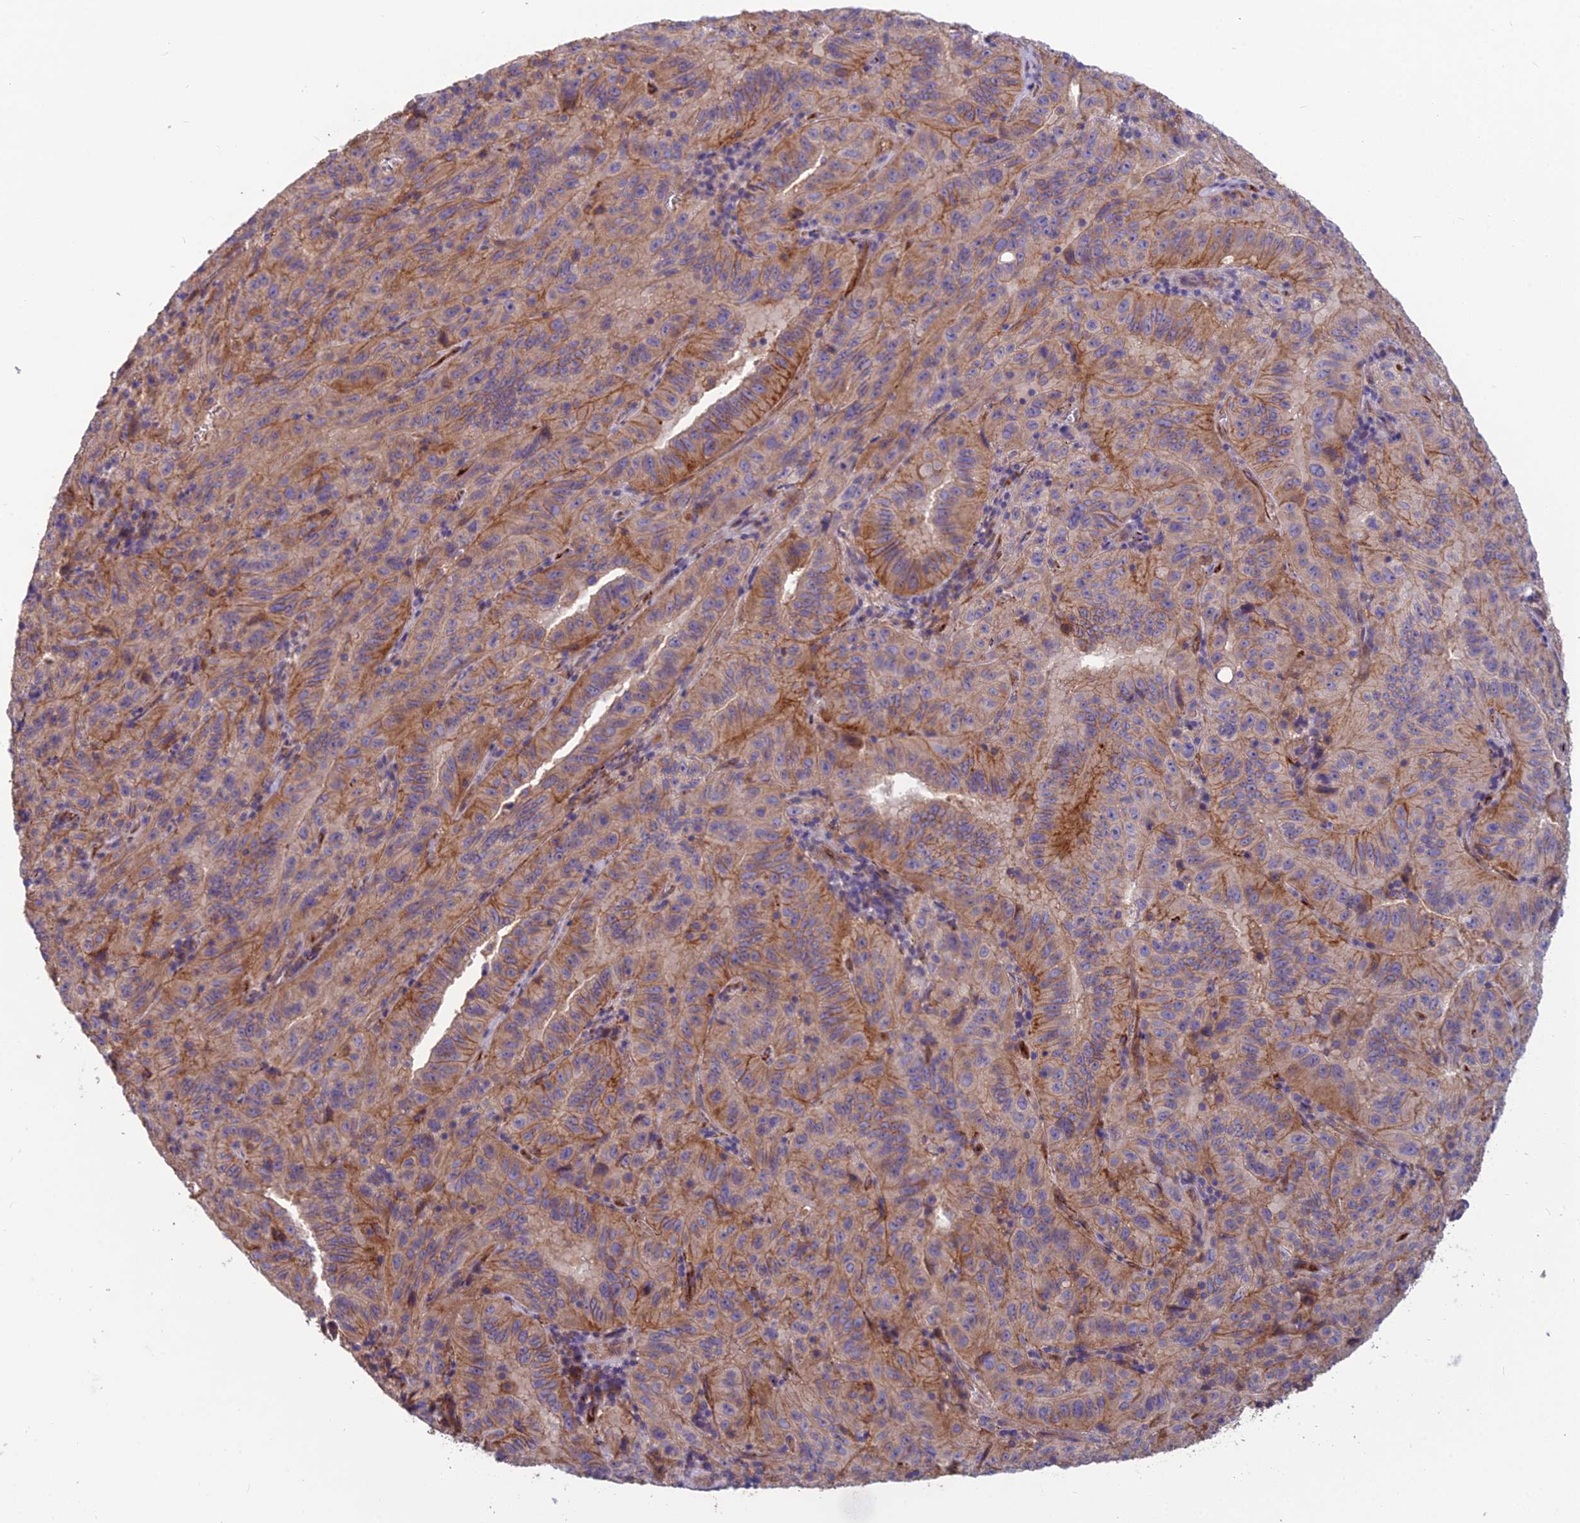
{"staining": {"intensity": "moderate", "quantity": ">75%", "location": "cytoplasmic/membranous"}, "tissue": "pancreatic cancer", "cell_type": "Tumor cells", "image_type": "cancer", "snomed": [{"axis": "morphology", "description": "Adenocarcinoma, NOS"}, {"axis": "topography", "description": "Pancreas"}], "caption": "This image shows IHC staining of human pancreatic cancer (adenocarcinoma), with medium moderate cytoplasmic/membranous positivity in about >75% of tumor cells.", "gene": "TSPAN15", "patient": {"sex": "male", "age": 63}}